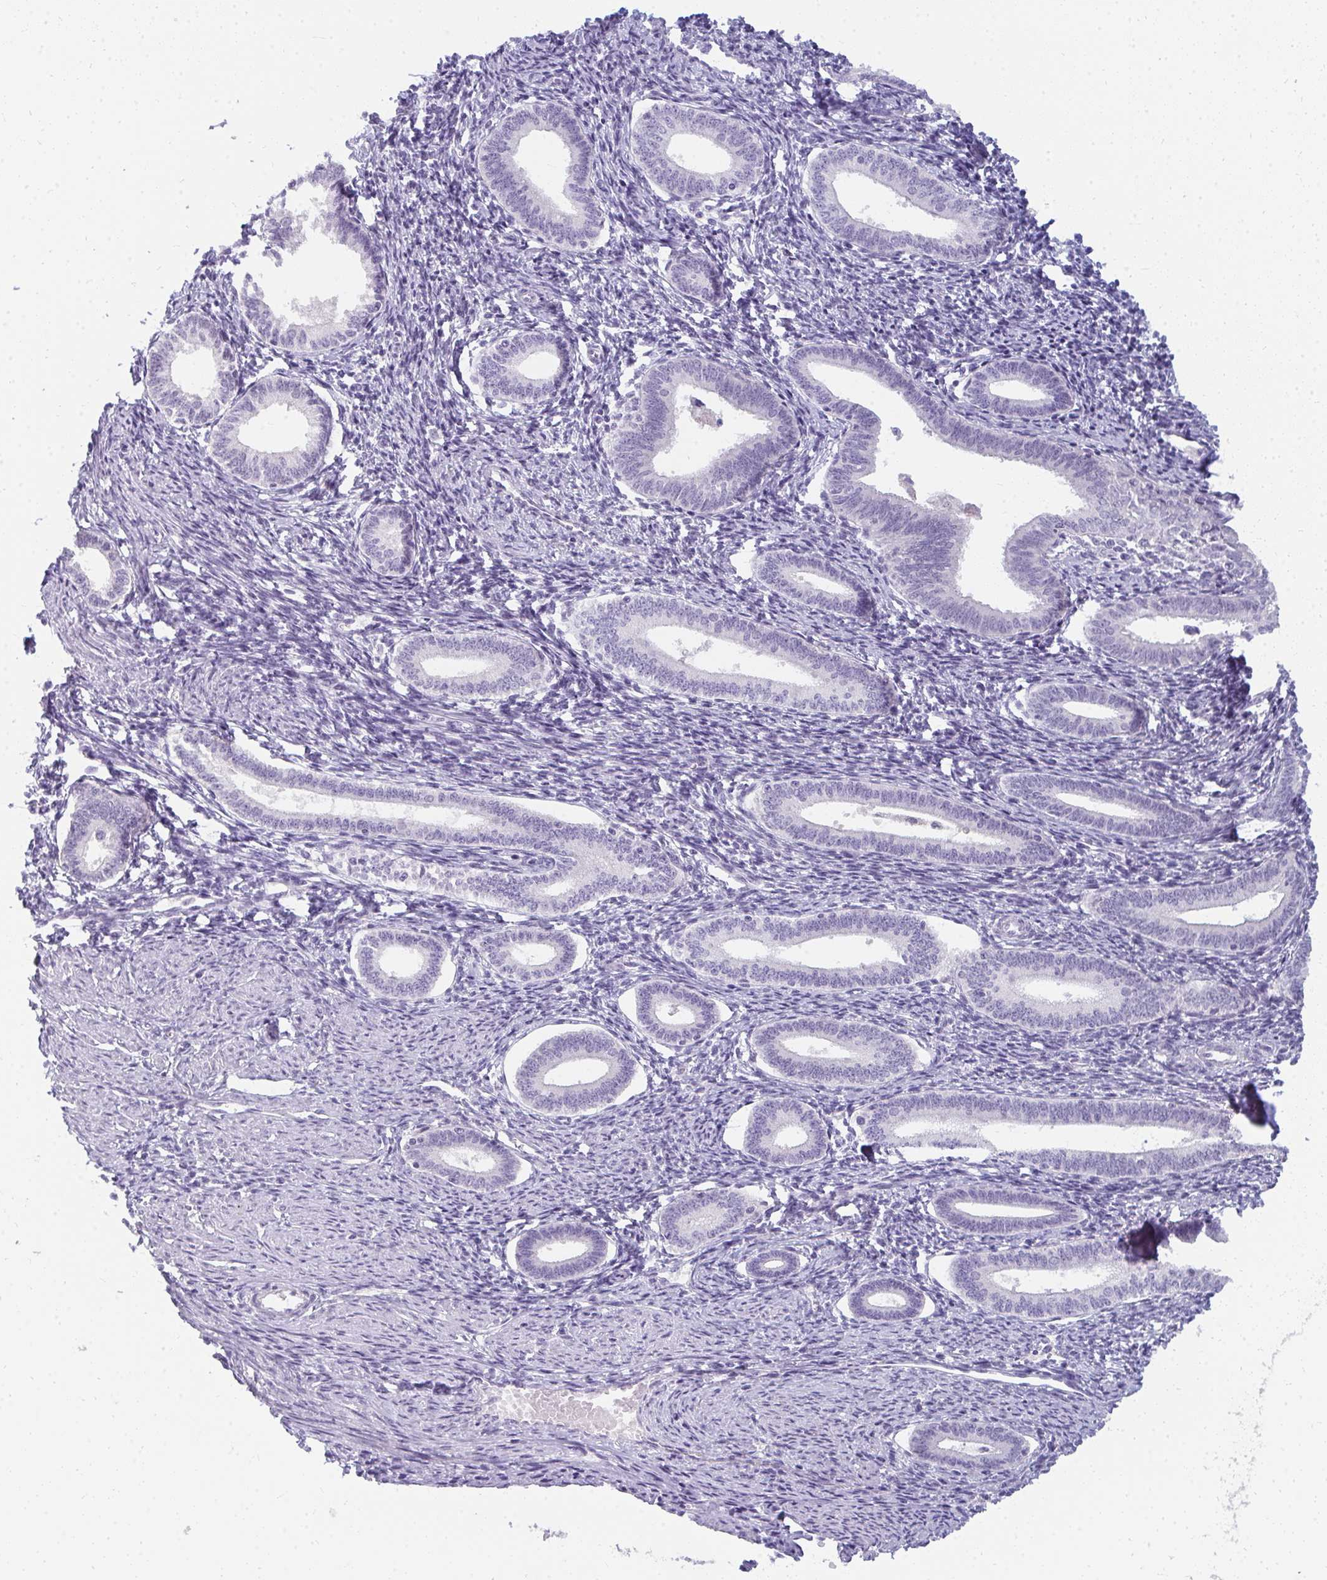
{"staining": {"intensity": "negative", "quantity": "none", "location": "none"}, "tissue": "endometrium", "cell_type": "Cells in endometrial stroma", "image_type": "normal", "snomed": [{"axis": "morphology", "description": "Normal tissue, NOS"}, {"axis": "topography", "description": "Endometrium"}], "caption": "This is an IHC image of unremarkable endometrium. There is no expression in cells in endometrial stroma.", "gene": "PPP1R3G", "patient": {"sex": "female", "age": 41}}